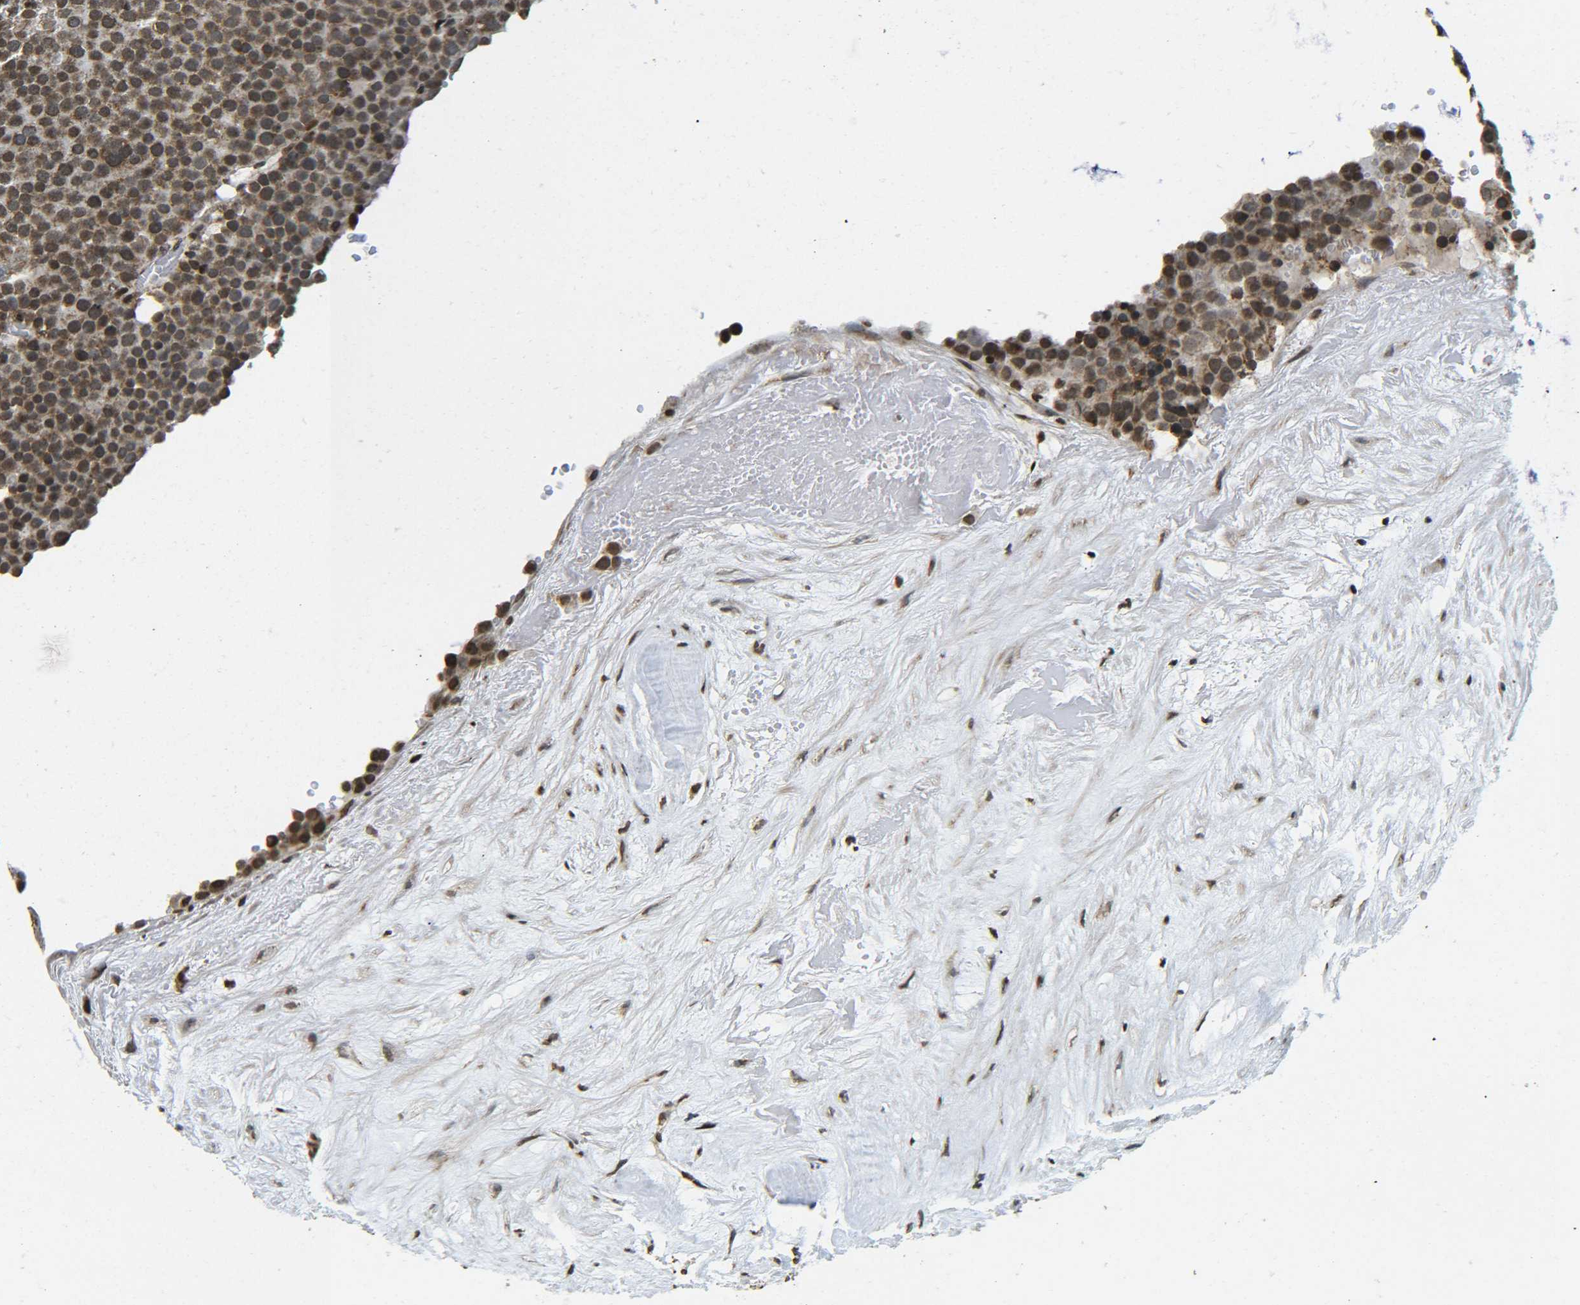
{"staining": {"intensity": "moderate", "quantity": ">75%", "location": "cytoplasmic/membranous,nuclear"}, "tissue": "testis cancer", "cell_type": "Tumor cells", "image_type": "cancer", "snomed": [{"axis": "morphology", "description": "Seminoma, NOS"}, {"axis": "topography", "description": "Testis"}], "caption": "Testis cancer (seminoma) stained with DAB IHC demonstrates medium levels of moderate cytoplasmic/membranous and nuclear staining in approximately >75% of tumor cells.", "gene": "NEUROG2", "patient": {"sex": "male", "age": 71}}